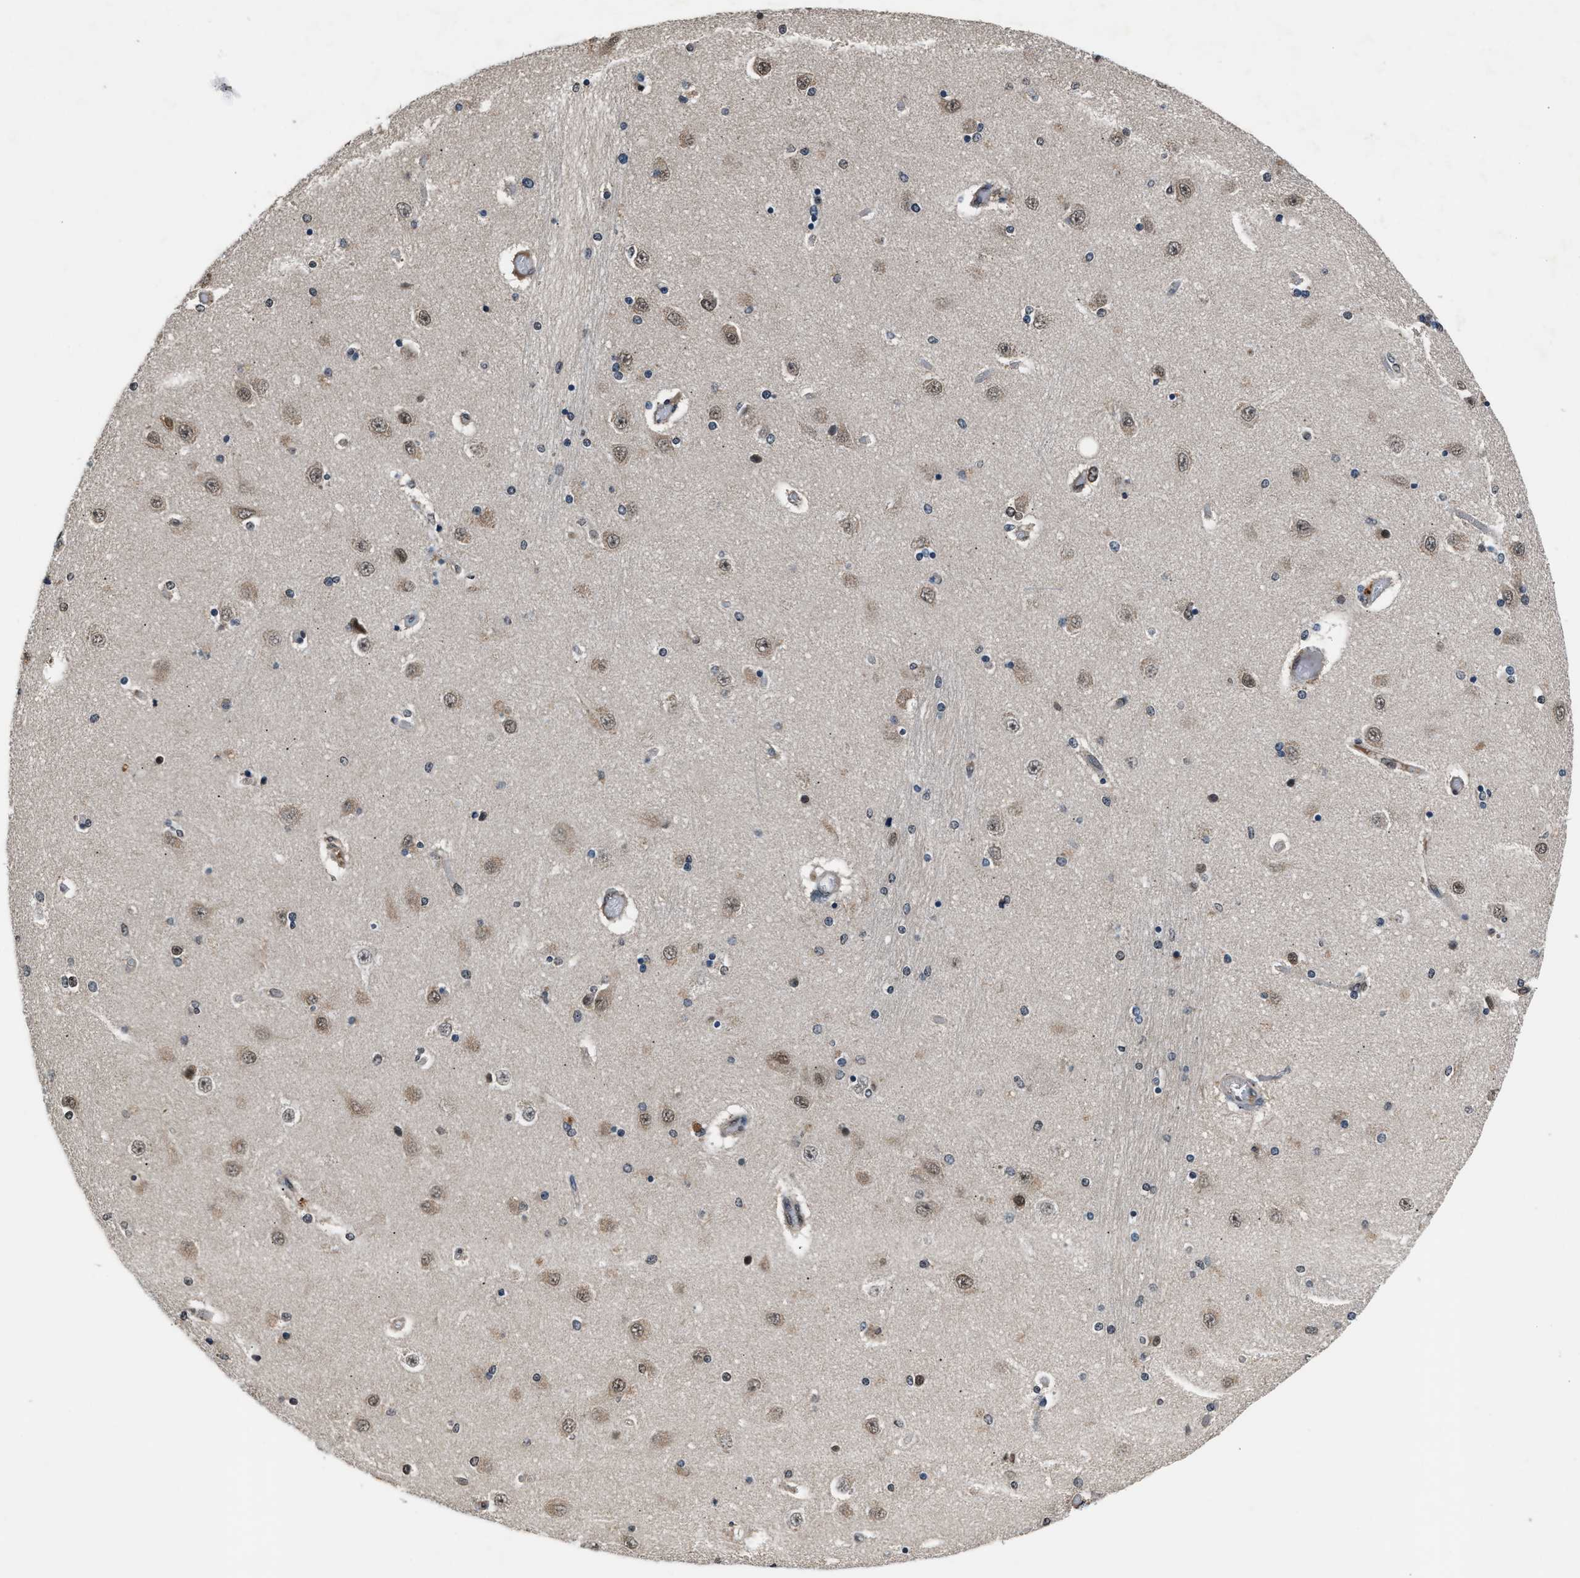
{"staining": {"intensity": "weak", "quantity": "<25%", "location": "cytoplasmic/membranous,nuclear"}, "tissue": "hippocampus", "cell_type": "Glial cells", "image_type": "normal", "snomed": [{"axis": "morphology", "description": "Normal tissue, NOS"}, {"axis": "topography", "description": "Hippocampus"}], "caption": "Human hippocampus stained for a protein using immunohistochemistry (IHC) demonstrates no expression in glial cells.", "gene": "TP53I3", "patient": {"sex": "female", "age": 54}}